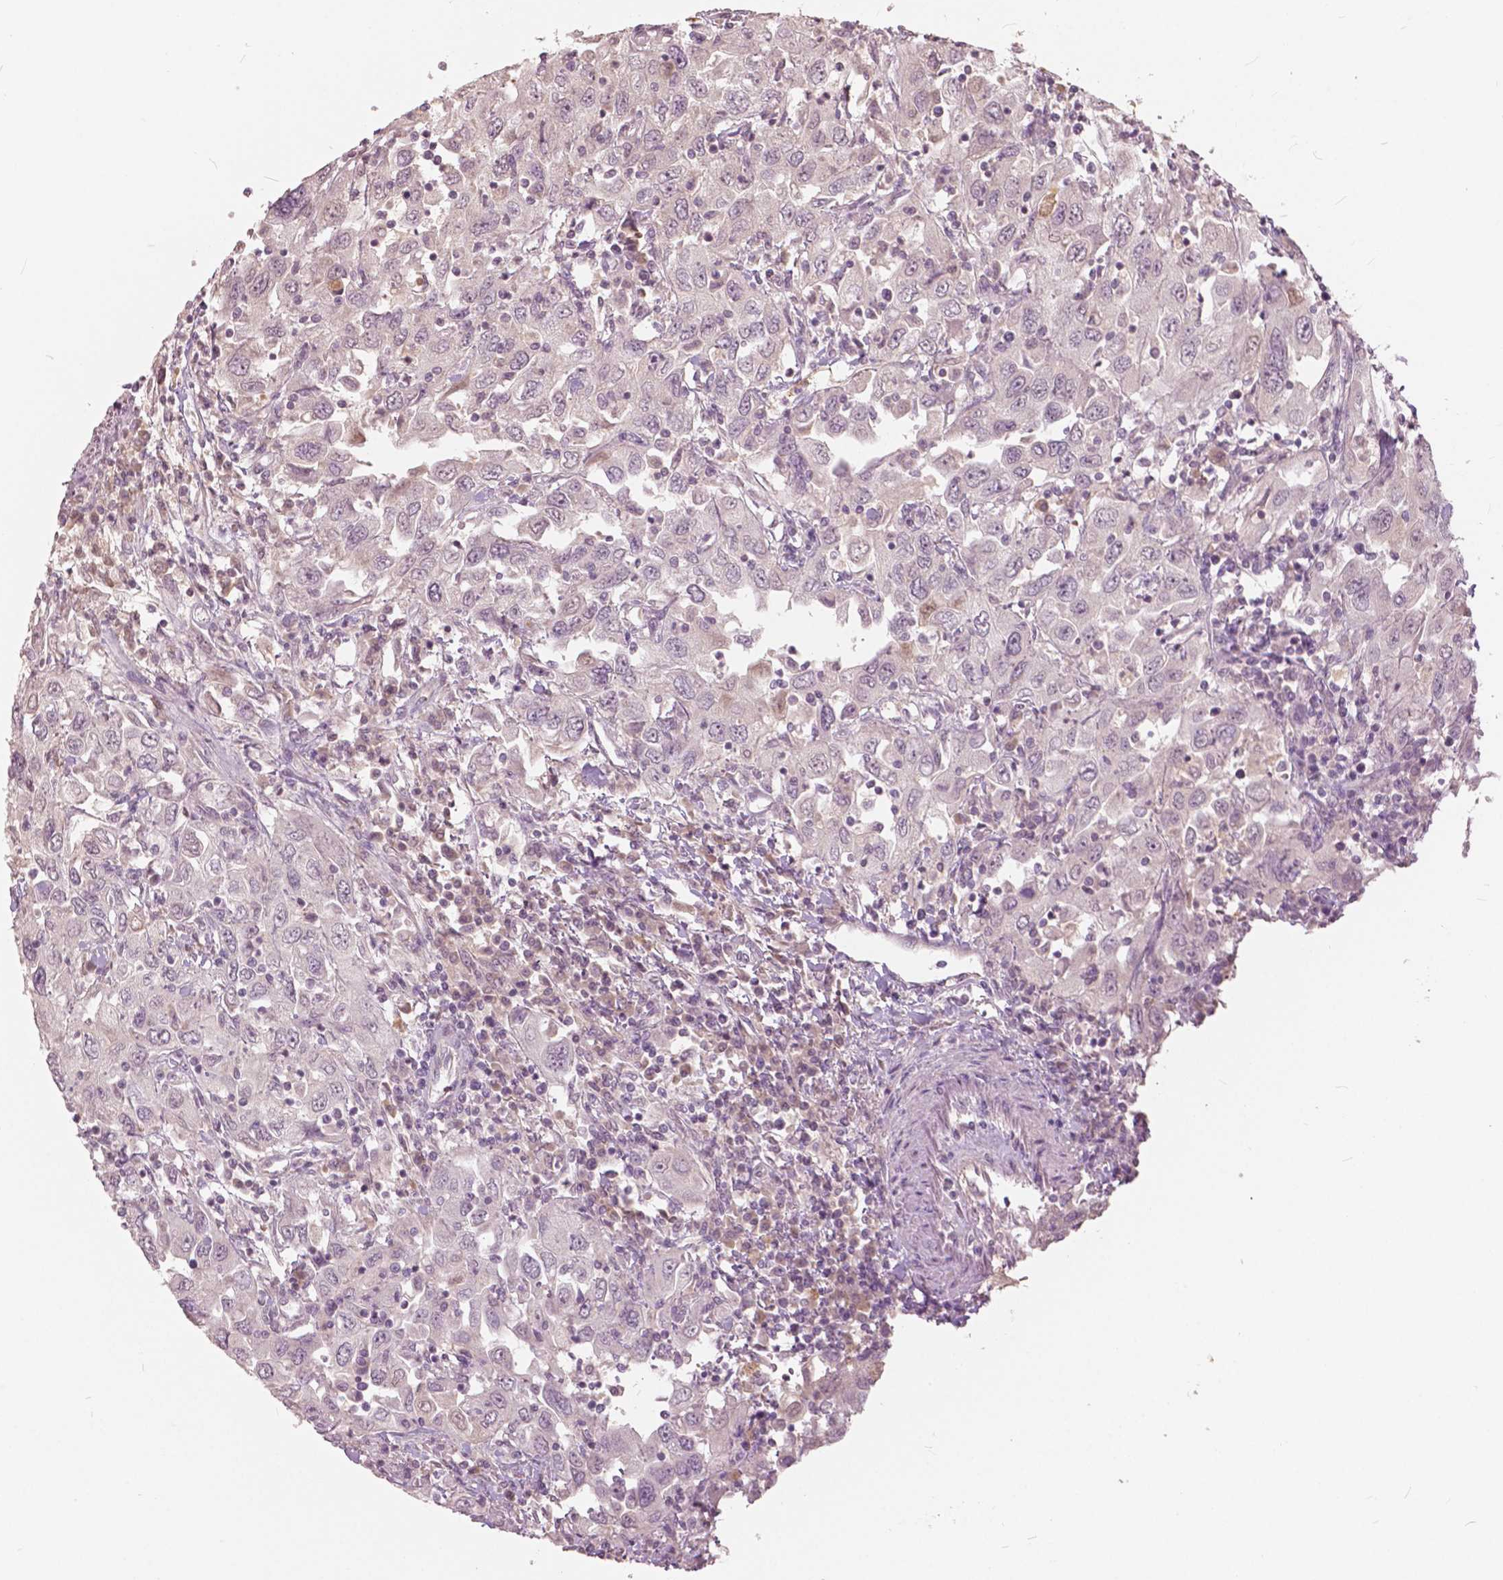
{"staining": {"intensity": "negative", "quantity": "none", "location": "none"}, "tissue": "urothelial cancer", "cell_type": "Tumor cells", "image_type": "cancer", "snomed": [{"axis": "morphology", "description": "Urothelial carcinoma, High grade"}, {"axis": "topography", "description": "Urinary bladder"}], "caption": "The photomicrograph exhibits no significant staining in tumor cells of urothelial cancer.", "gene": "ANGPTL4", "patient": {"sex": "male", "age": 76}}